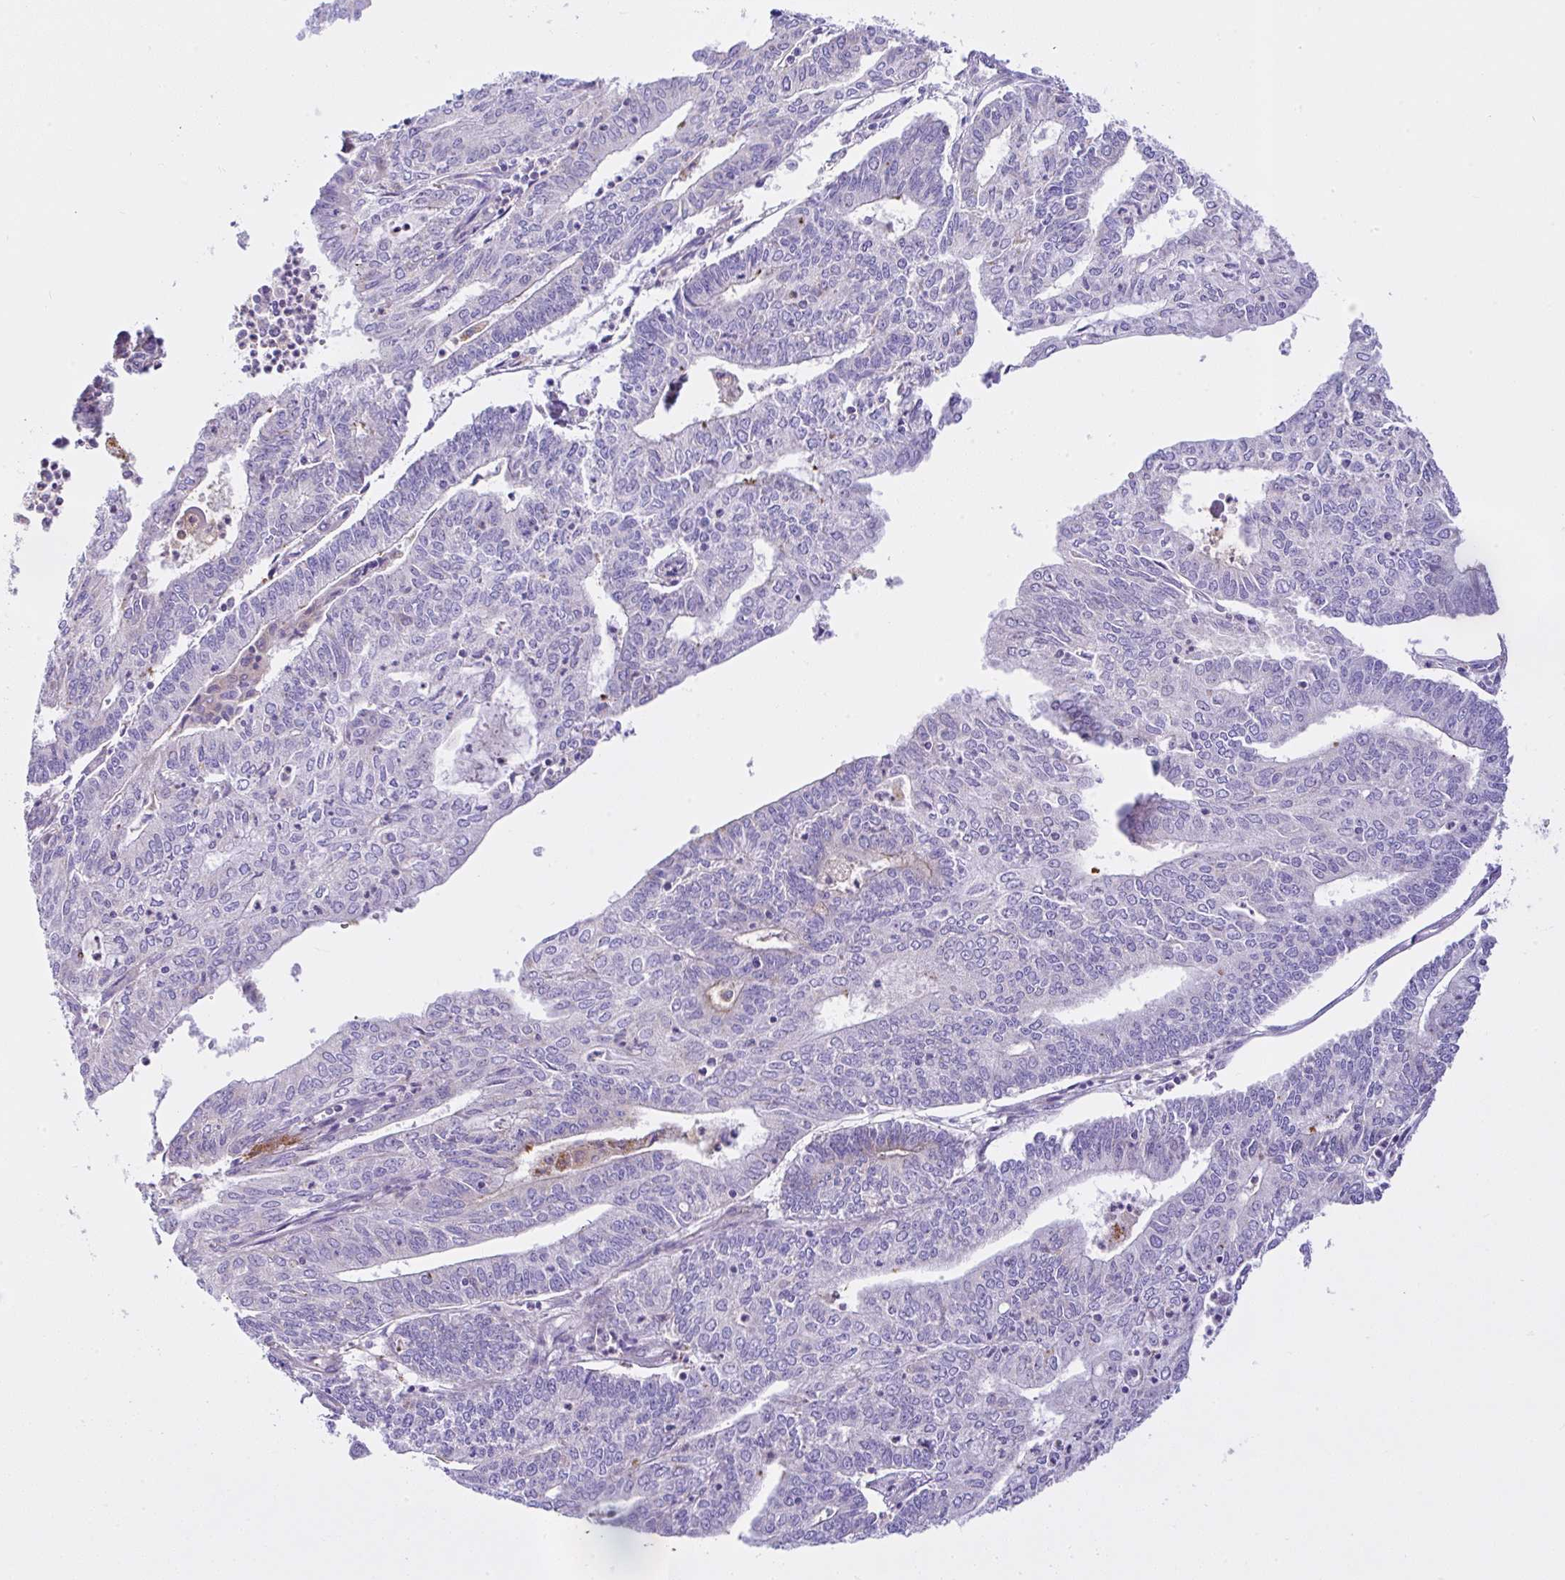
{"staining": {"intensity": "negative", "quantity": "none", "location": "none"}, "tissue": "endometrial cancer", "cell_type": "Tumor cells", "image_type": "cancer", "snomed": [{"axis": "morphology", "description": "Adenocarcinoma, NOS"}, {"axis": "topography", "description": "Endometrium"}], "caption": "Adenocarcinoma (endometrial) was stained to show a protein in brown. There is no significant positivity in tumor cells.", "gene": "CCDC142", "patient": {"sex": "female", "age": 61}}